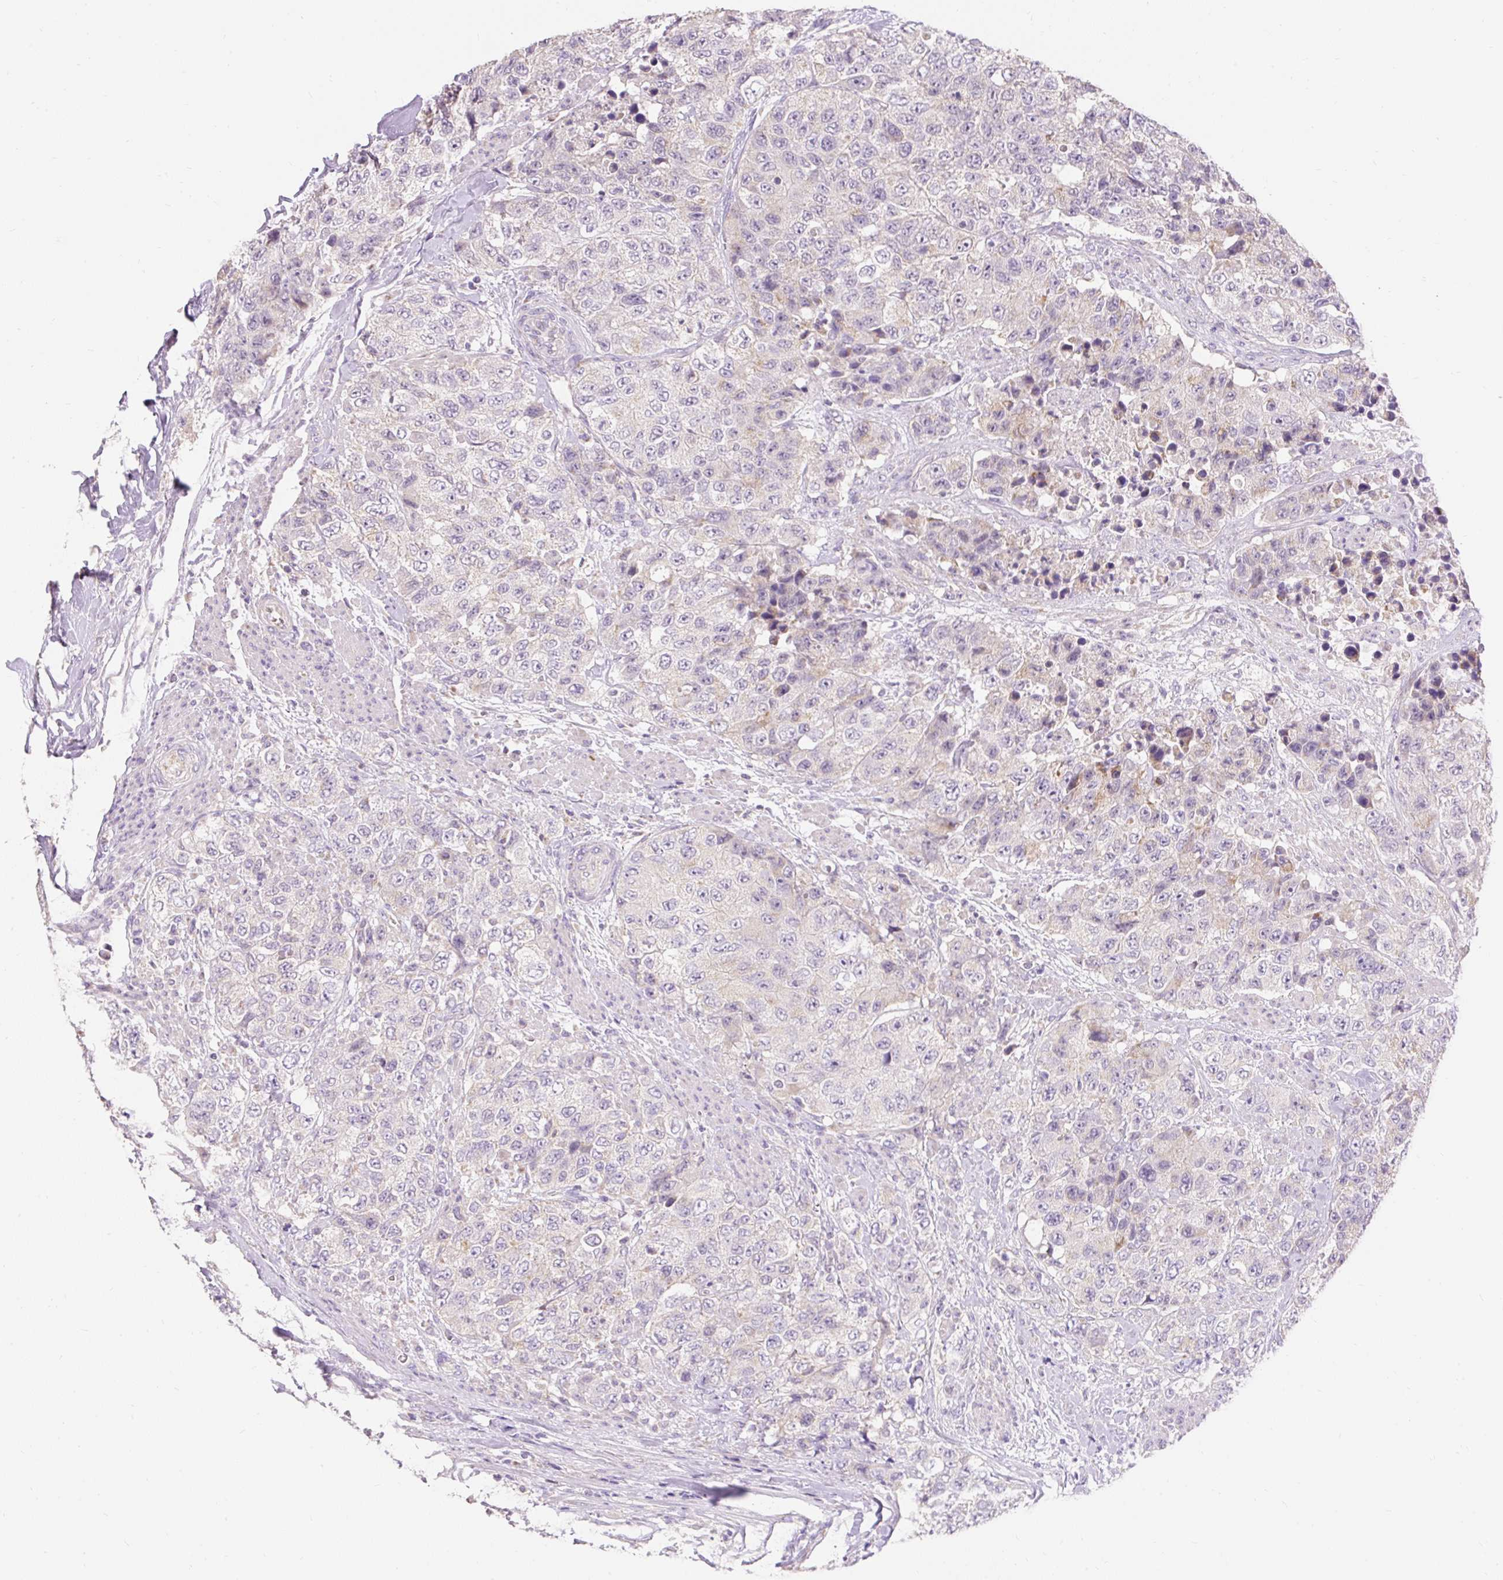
{"staining": {"intensity": "negative", "quantity": "none", "location": "none"}, "tissue": "urothelial cancer", "cell_type": "Tumor cells", "image_type": "cancer", "snomed": [{"axis": "morphology", "description": "Urothelial carcinoma, High grade"}, {"axis": "topography", "description": "Urinary bladder"}], "caption": "DAB (3,3'-diaminobenzidine) immunohistochemical staining of urothelial cancer exhibits no significant expression in tumor cells.", "gene": "PMAIP1", "patient": {"sex": "female", "age": 78}}